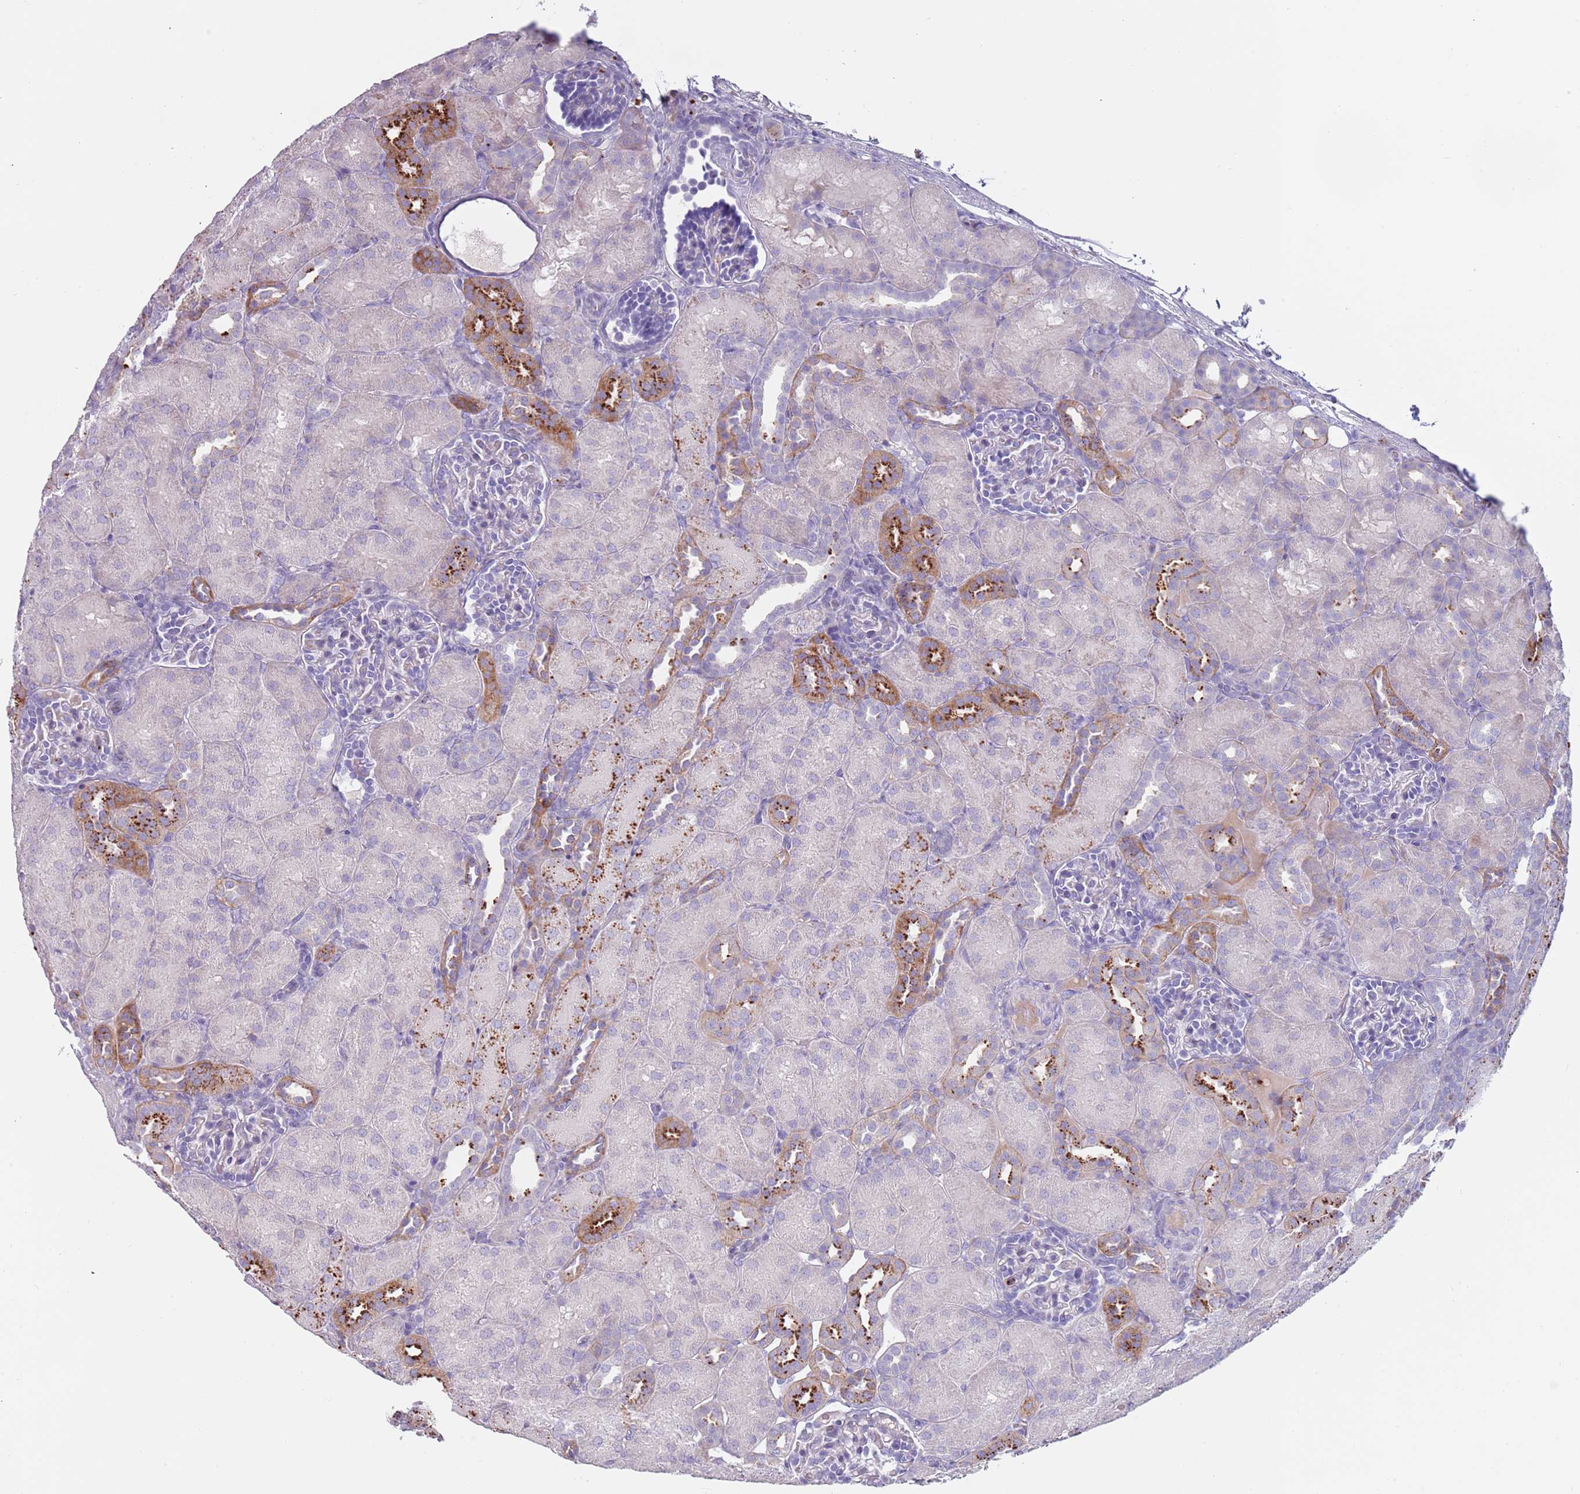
{"staining": {"intensity": "negative", "quantity": "none", "location": "none"}, "tissue": "kidney", "cell_type": "Cells in glomeruli", "image_type": "normal", "snomed": [{"axis": "morphology", "description": "Normal tissue, NOS"}, {"axis": "topography", "description": "Kidney"}], "caption": "The photomicrograph displays no staining of cells in glomeruli in benign kidney.", "gene": "NWD2", "patient": {"sex": "male", "age": 1}}